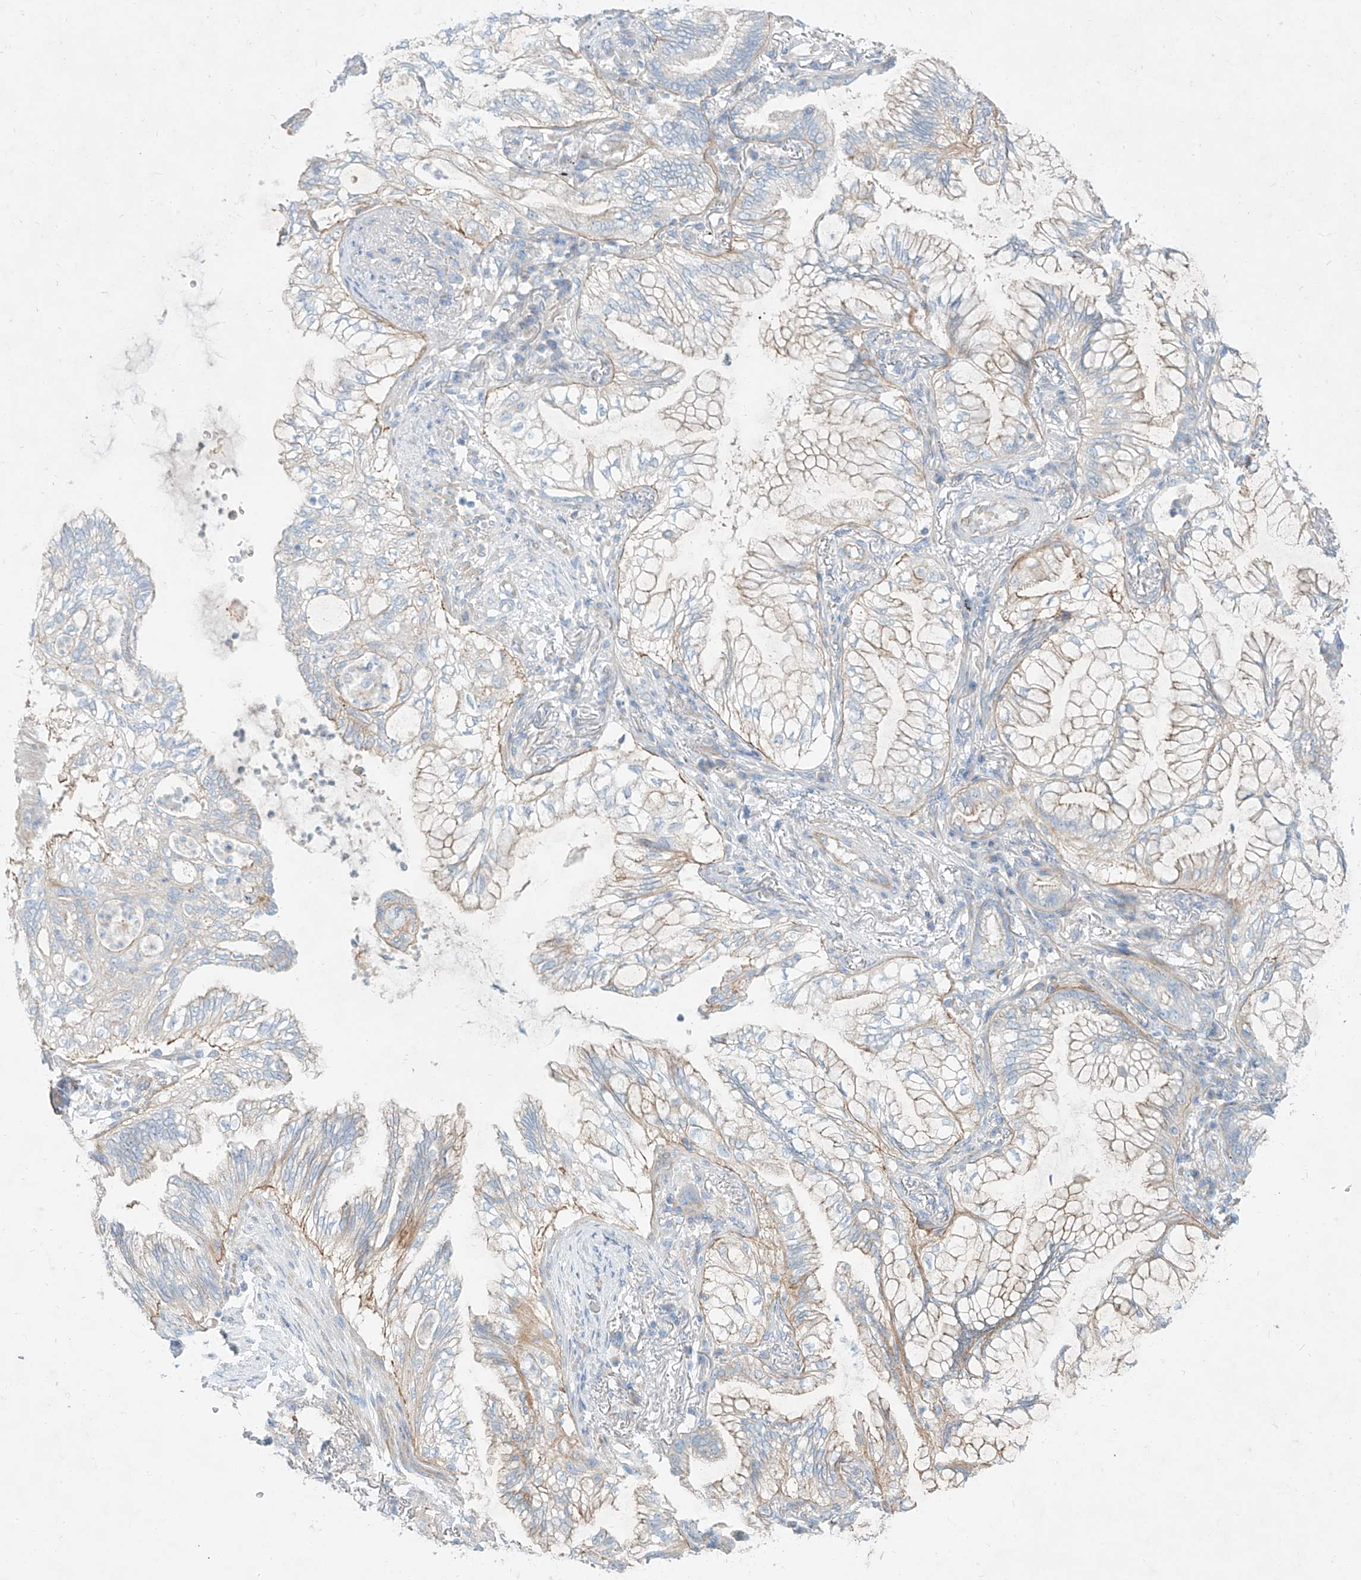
{"staining": {"intensity": "weak", "quantity": "25%-75%", "location": "cytoplasmic/membranous"}, "tissue": "lung cancer", "cell_type": "Tumor cells", "image_type": "cancer", "snomed": [{"axis": "morphology", "description": "Adenocarcinoma, NOS"}, {"axis": "topography", "description": "Lung"}], "caption": "Brown immunohistochemical staining in lung adenocarcinoma shows weak cytoplasmic/membranous staining in approximately 25%-75% of tumor cells. The protein is shown in brown color, while the nuclei are stained blue.", "gene": "AJM1", "patient": {"sex": "female", "age": 70}}